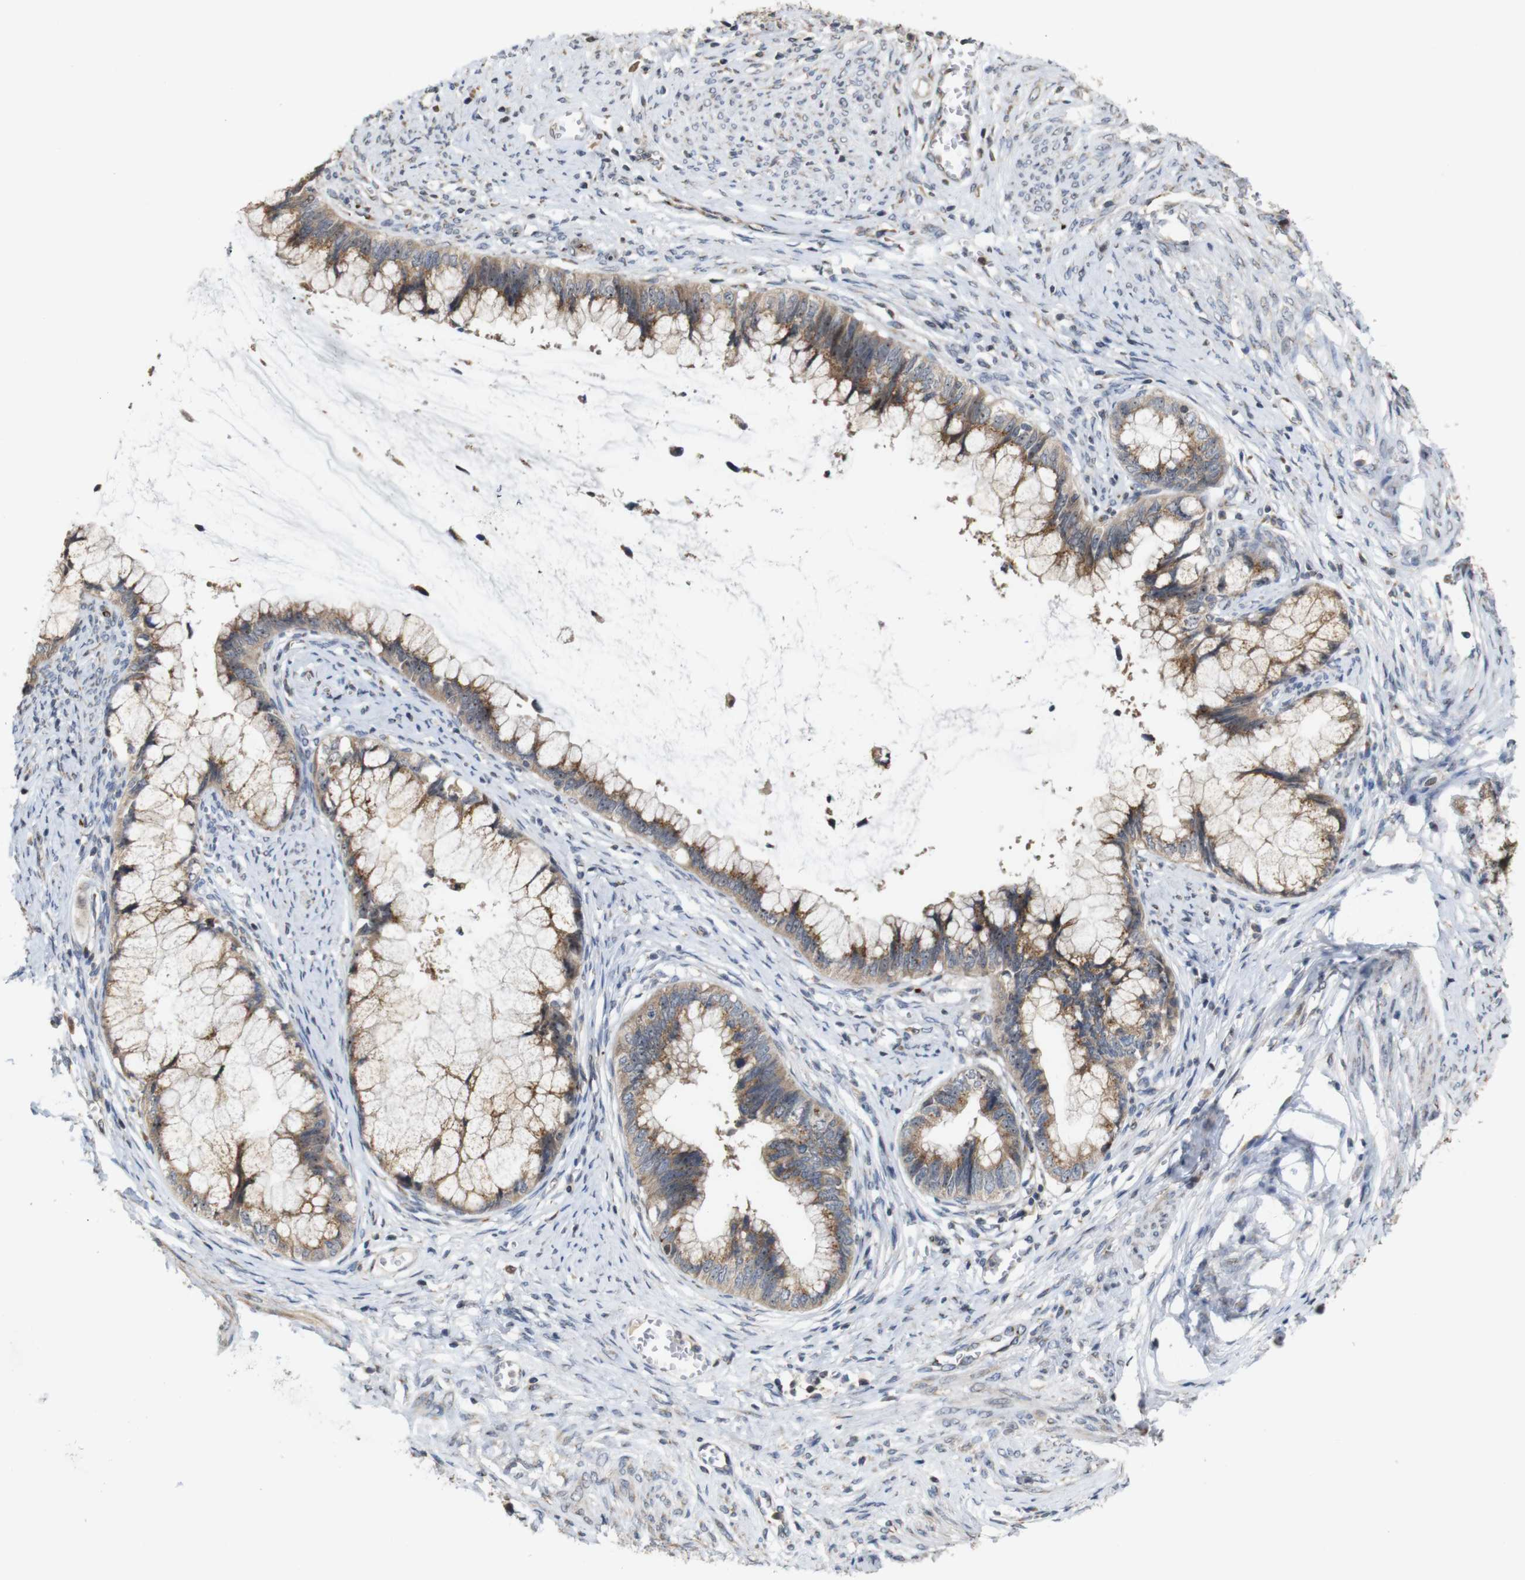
{"staining": {"intensity": "moderate", "quantity": ">75%", "location": "cytoplasmic/membranous"}, "tissue": "cervical cancer", "cell_type": "Tumor cells", "image_type": "cancer", "snomed": [{"axis": "morphology", "description": "Adenocarcinoma, NOS"}, {"axis": "topography", "description": "Cervix"}], "caption": "Immunohistochemical staining of human cervical adenocarcinoma exhibits moderate cytoplasmic/membranous protein expression in about >75% of tumor cells. Nuclei are stained in blue.", "gene": "EFCAB14", "patient": {"sex": "female", "age": 44}}